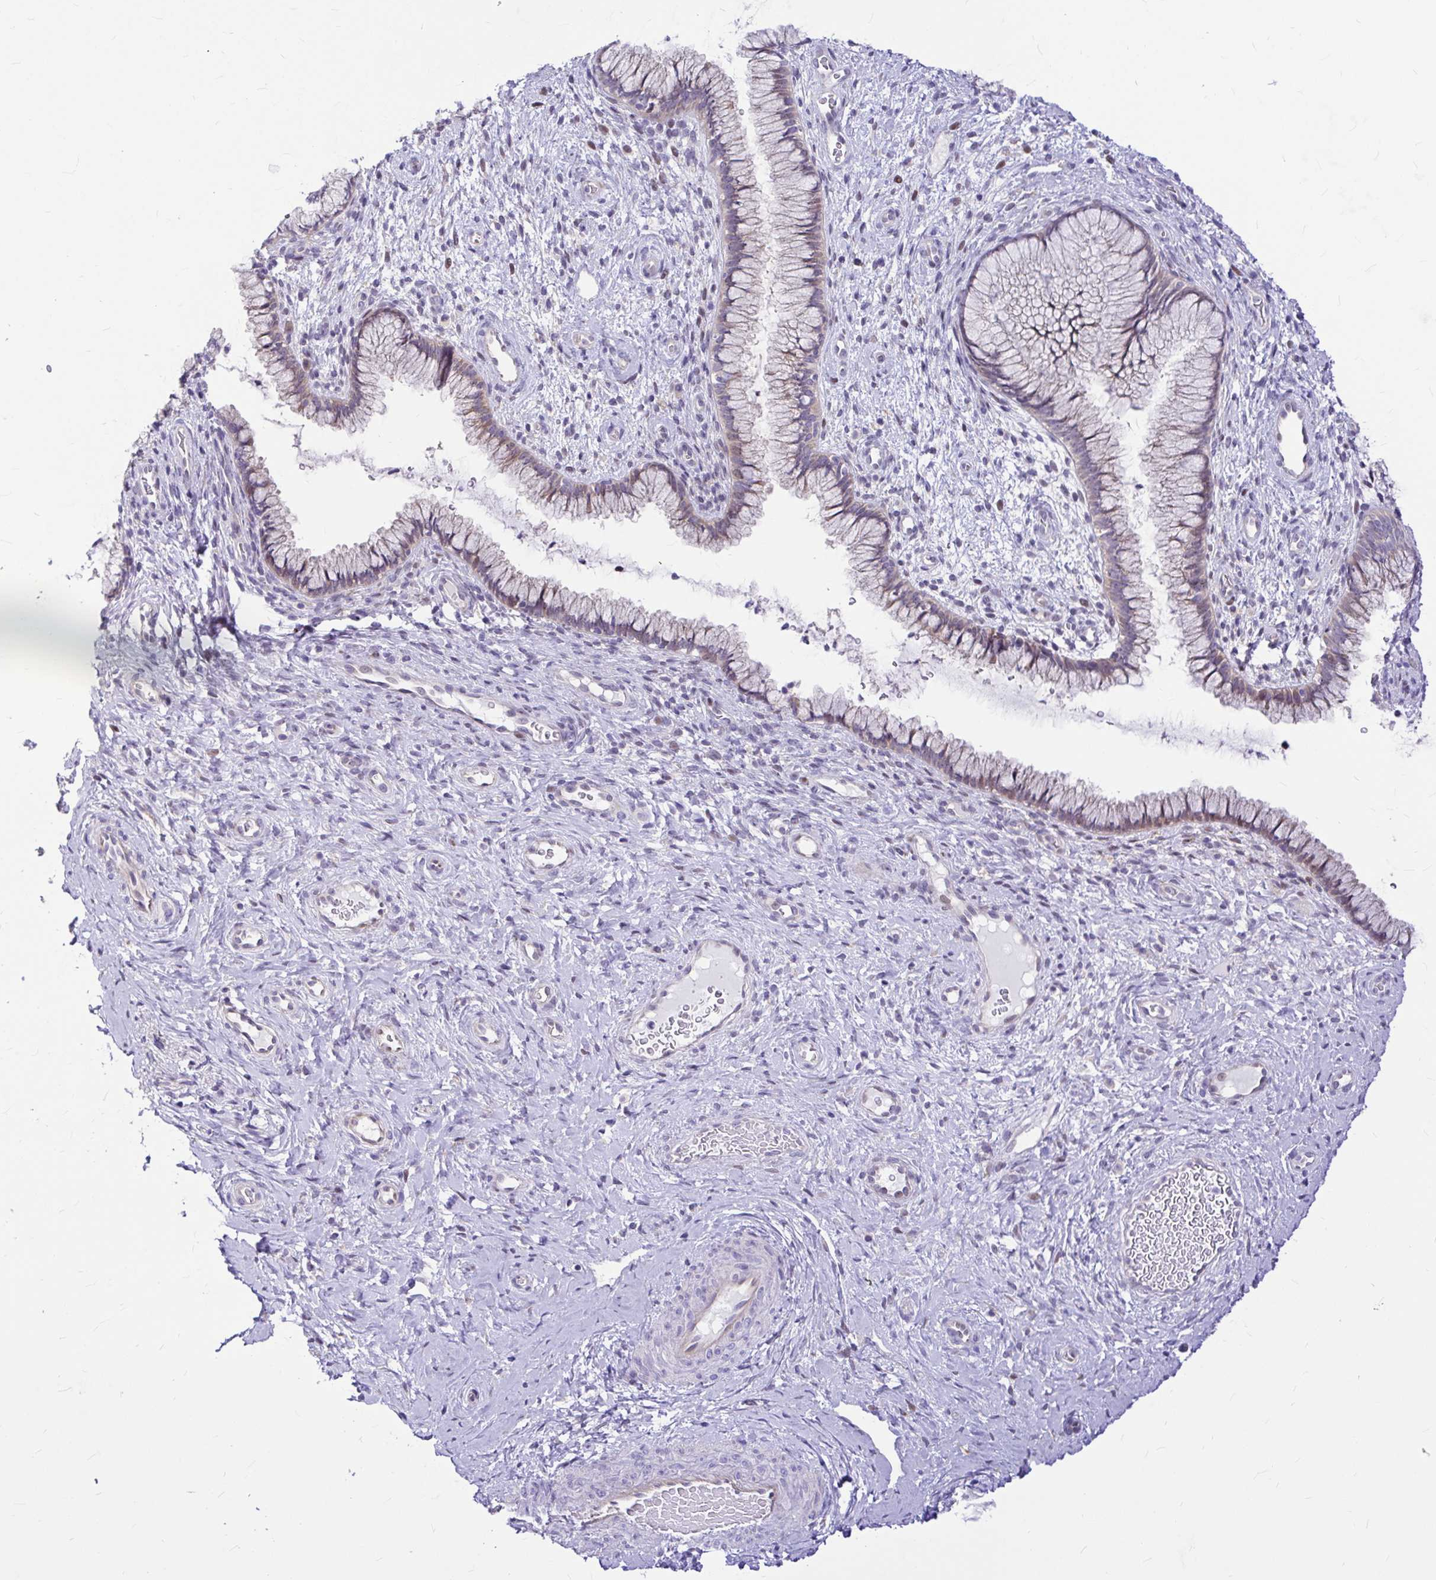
{"staining": {"intensity": "weak", "quantity": "25%-75%", "location": "cytoplasmic/membranous"}, "tissue": "cervix", "cell_type": "Glandular cells", "image_type": "normal", "snomed": [{"axis": "morphology", "description": "Normal tissue, NOS"}, {"axis": "topography", "description": "Cervix"}], "caption": "Cervix stained with a brown dye demonstrates weak cytoplasmic/membranous positive staining in approximately 25%-75% of glandular cells.", "gene": "GABBR2", "patient": {"sex": "female", "age": 34}}